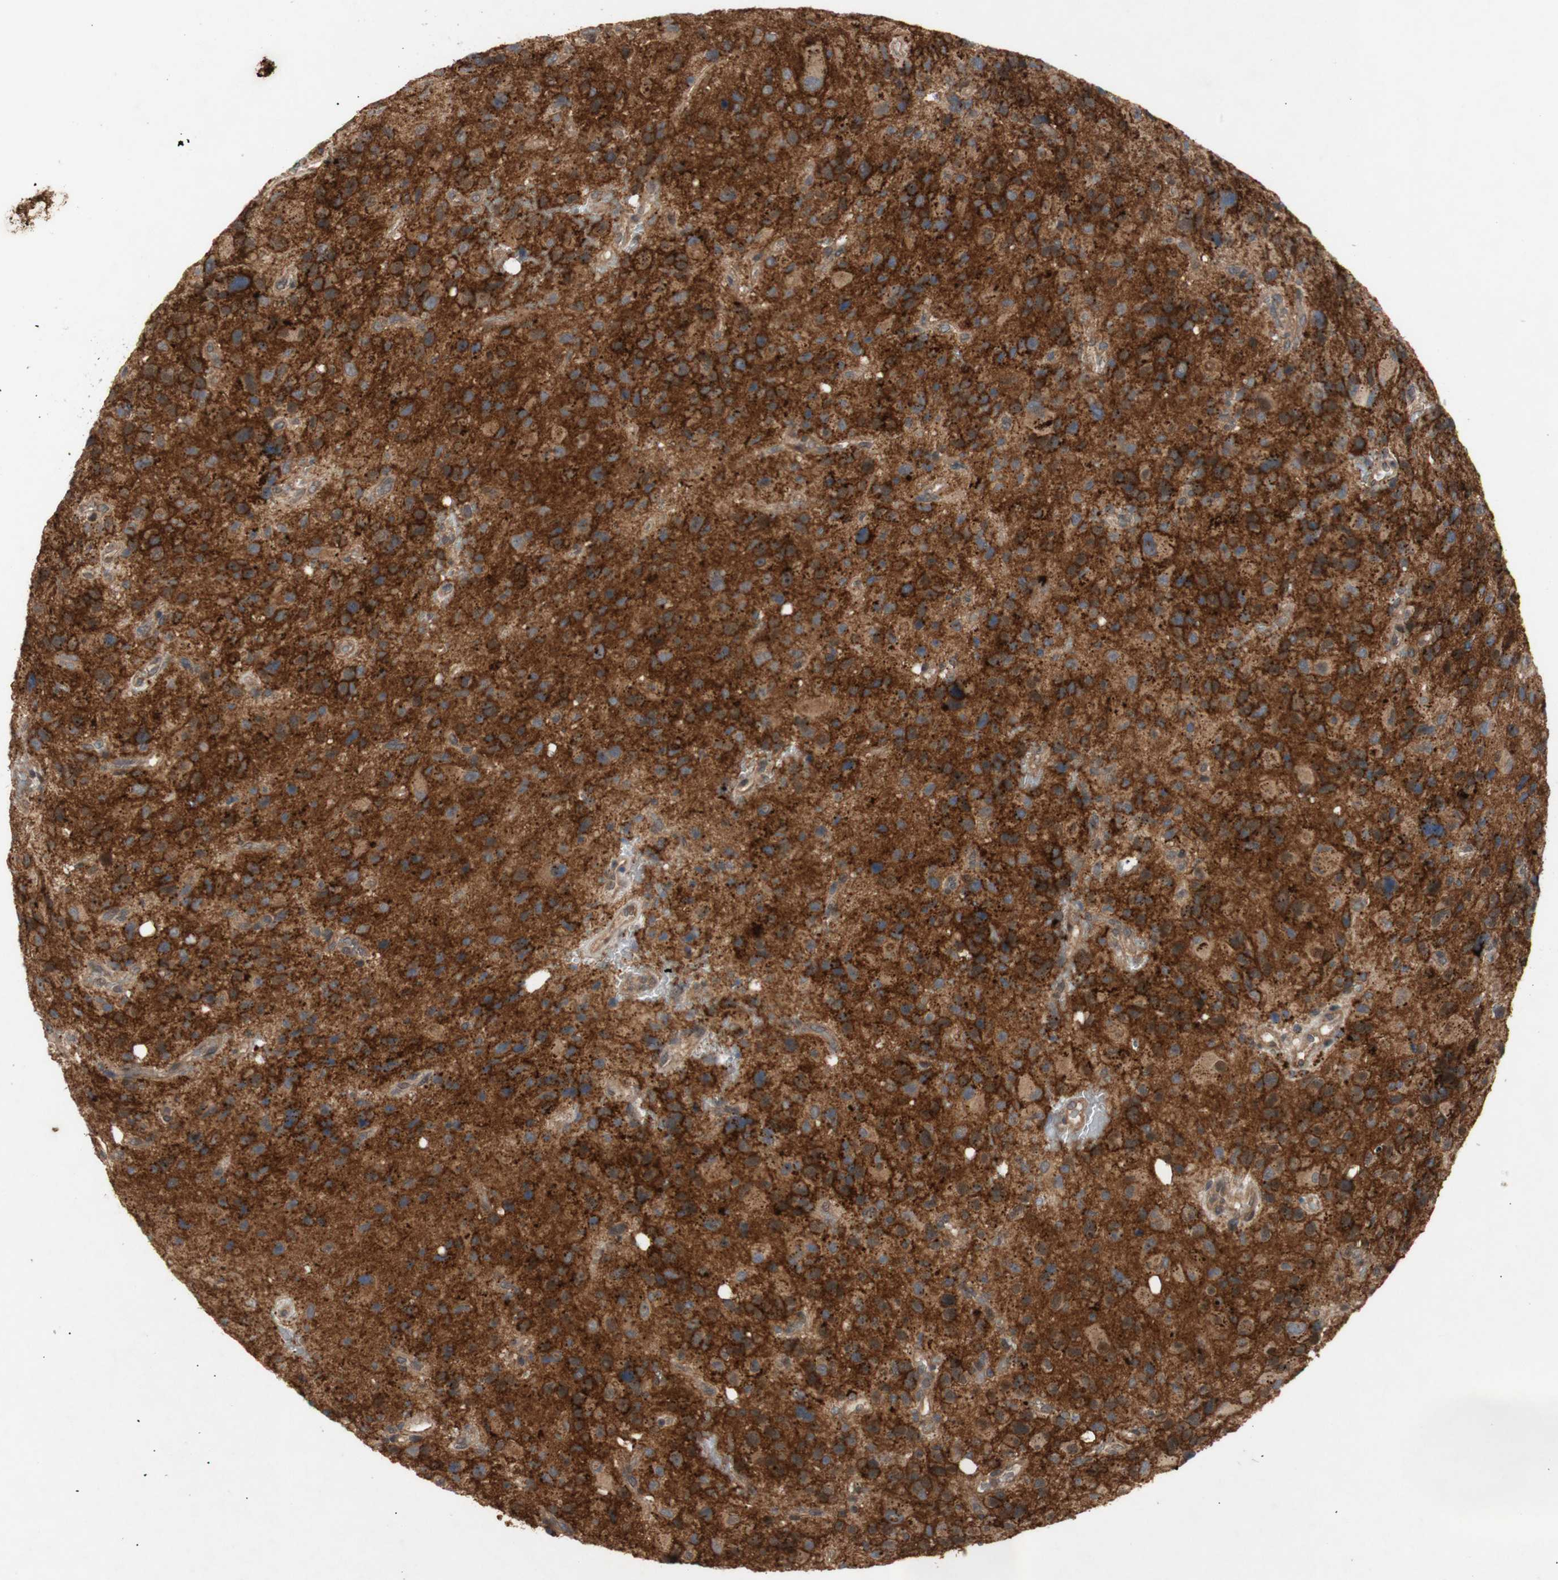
{"staining": {"intensity": "strong", "quantity": ">75%", "location": "cytoplasmic/membranous"}, "tissue": "glioma", "cell_type": "Tumor cells", "image_type": "cancer", "snomed": [{"axis": "morphology", "description": "Glioma, malignant, High grade"}, {"axis": "topography", "description": "Brain"}], "caption": "Human malignant high-grade glioma stained with a brown dye demonstrates strong cytoplasmic/membranous positive positivity in about >75% of tumor cells.", "gene": "PKN1", "patient": {"sex": "male", "age": 48}}